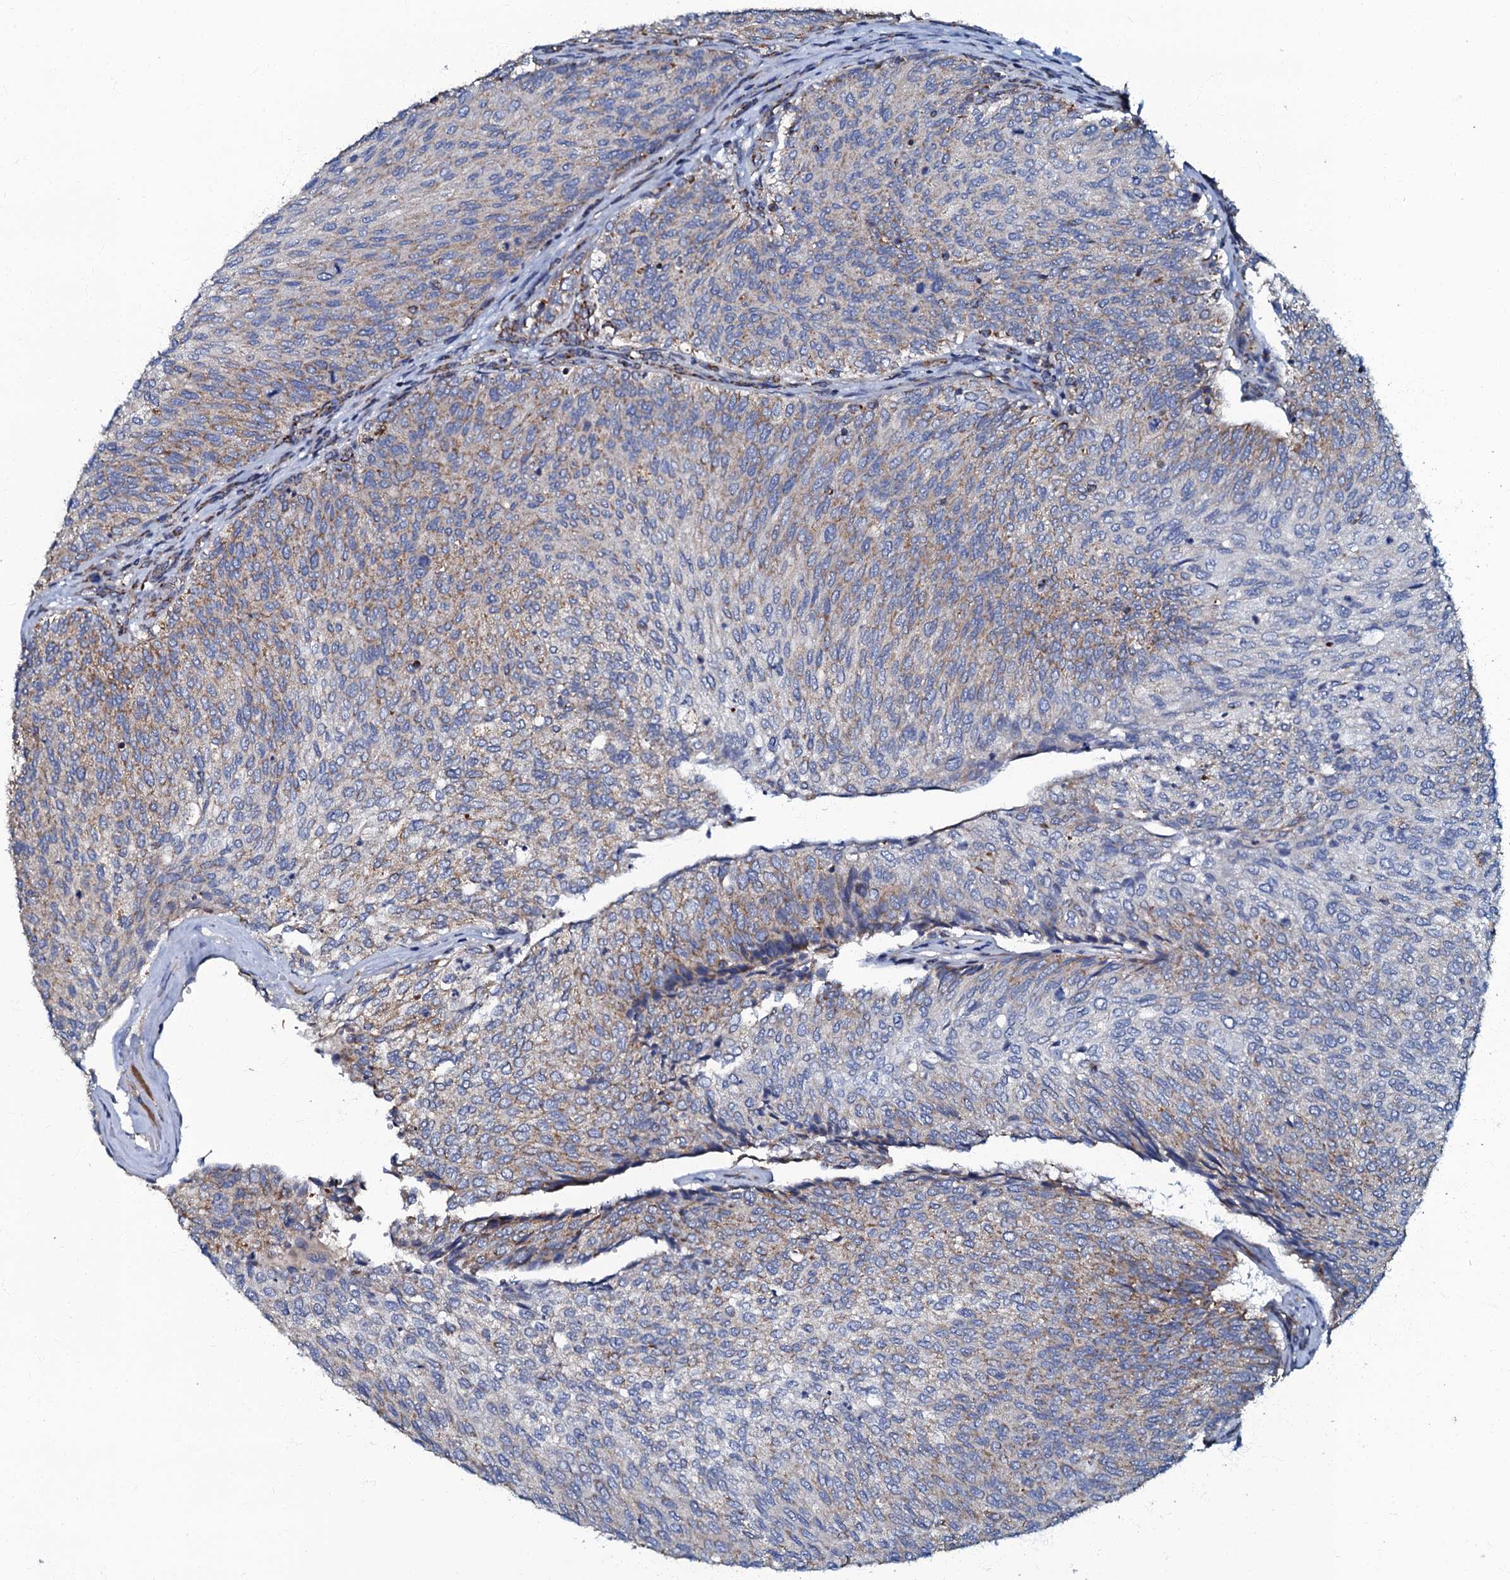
{"staining": {"intensity": "moderate", "quantity": "25%-75%", "location": "cytoplasmic/membranous"}, "tissue": "urothelial cancer", "cell_type": "Tumor cells", "image_type": "cancer", "snomed": [{"axis": "morphology", "description": "Urothelial carcinoma, Low grade"}, {"axis": "topography", "description": "Urinary bladder"}], "caption": "Urothelial cancer was stained to show a protein in brown. There is medium levels of moderate cytoplasmic/membranous staining in approximately 25%-75% of tumor cells. (IHC, brightfield microscopy, high magnification).", "gene": "NDUFA12", "patient": {"sex": "female", "age": 79}}